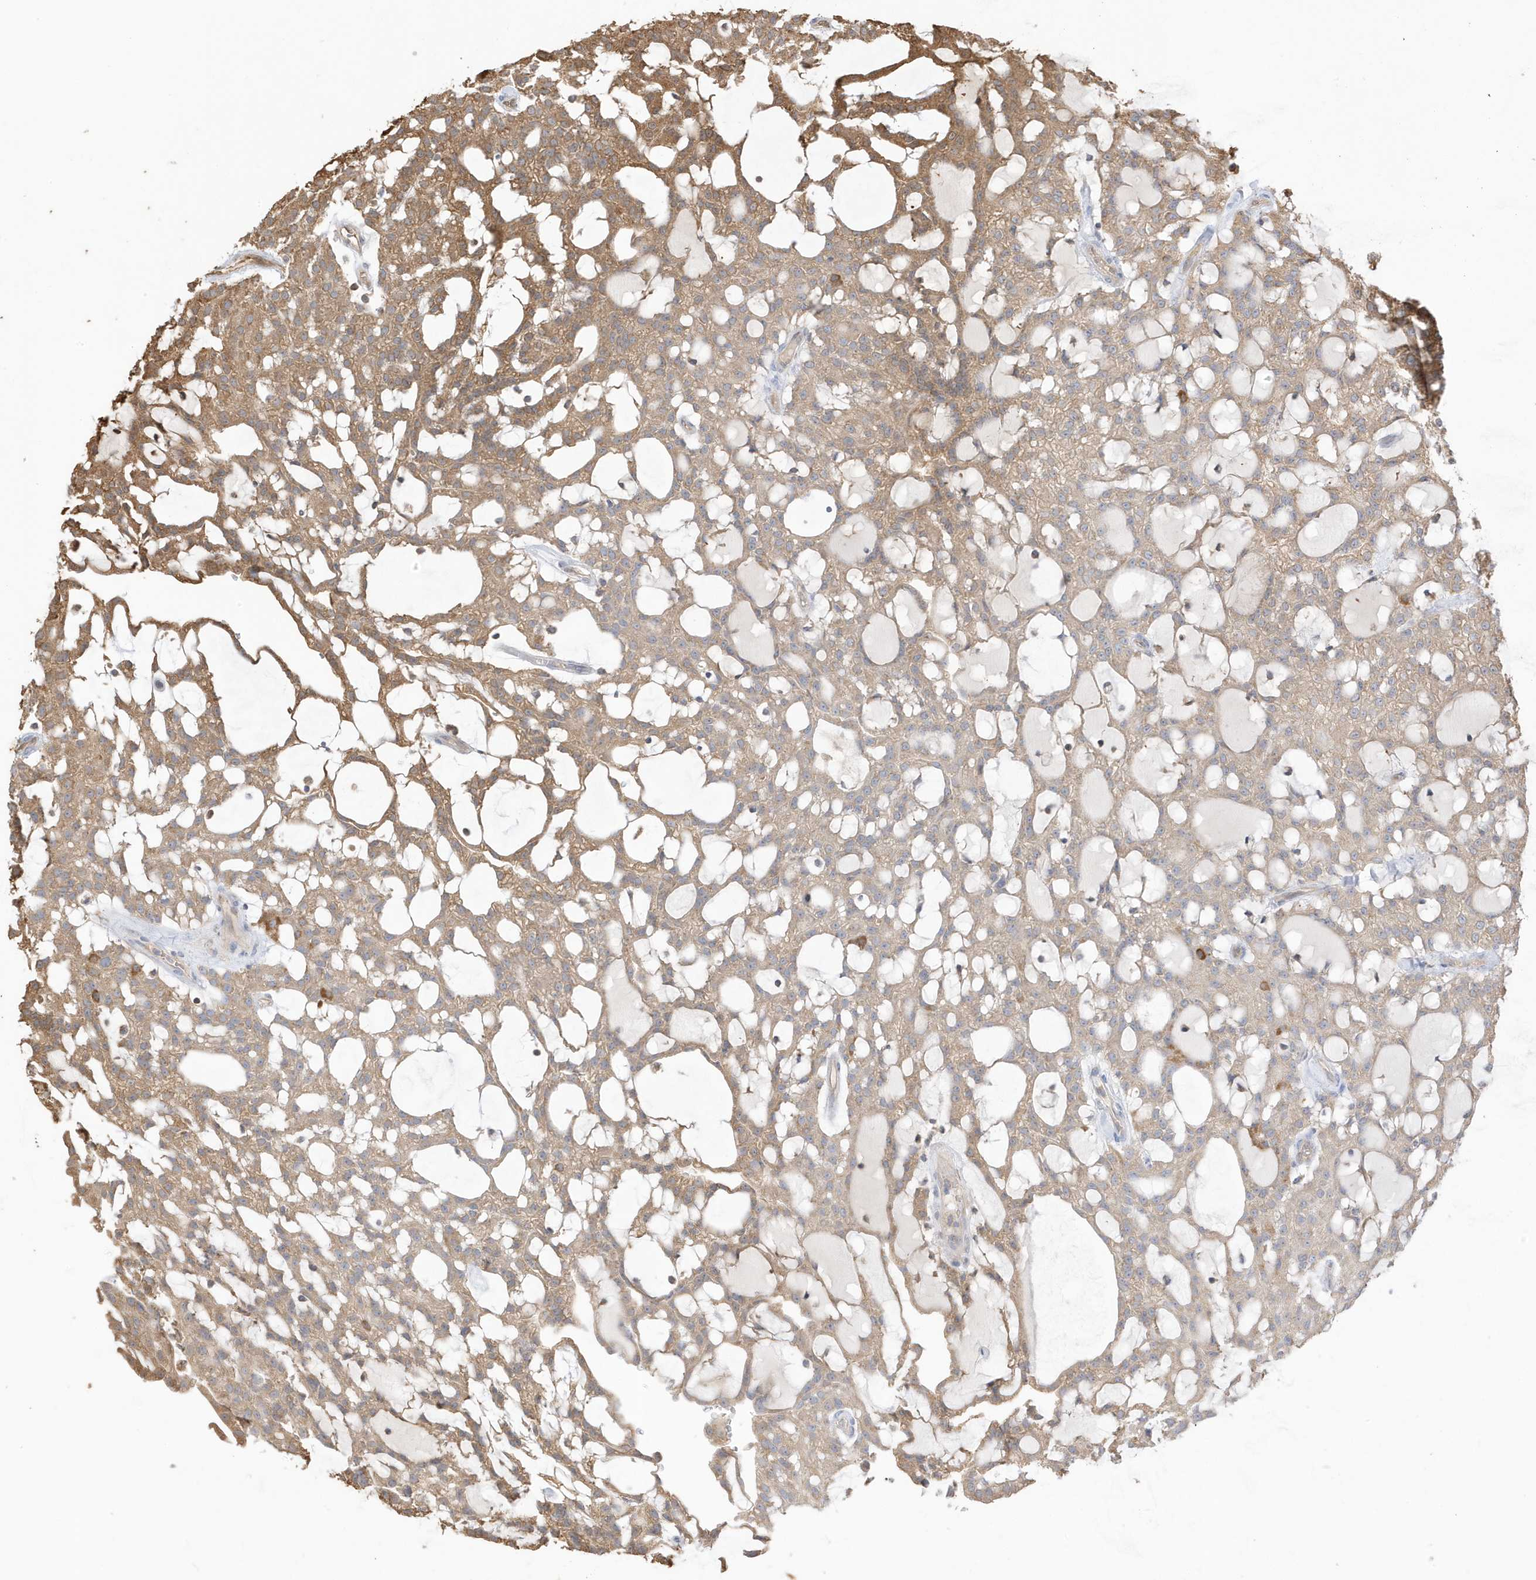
{"staining": {"intensity": "moderate", "quantity": ">75%", "location": "cytoplasmic/membranous"}, "tissue": "renal cancer", "cell_type": "Tumor cells", "image_type": "cancer", "snomed": [{"axis": "morphology", "description": "Adenocarcinoma, NOS"}, {"axis": "topography", "description": "Kidney"}], "caption": "High-power microscopy captured an IHC micrograph of renal cancer (adenocarcinoma), revealing moderate cytoplasmic/membranous positivity in approximately >75% of tumor cells.", "gene": "AZI2", "patient": {"sex": "male", "age": 63}}